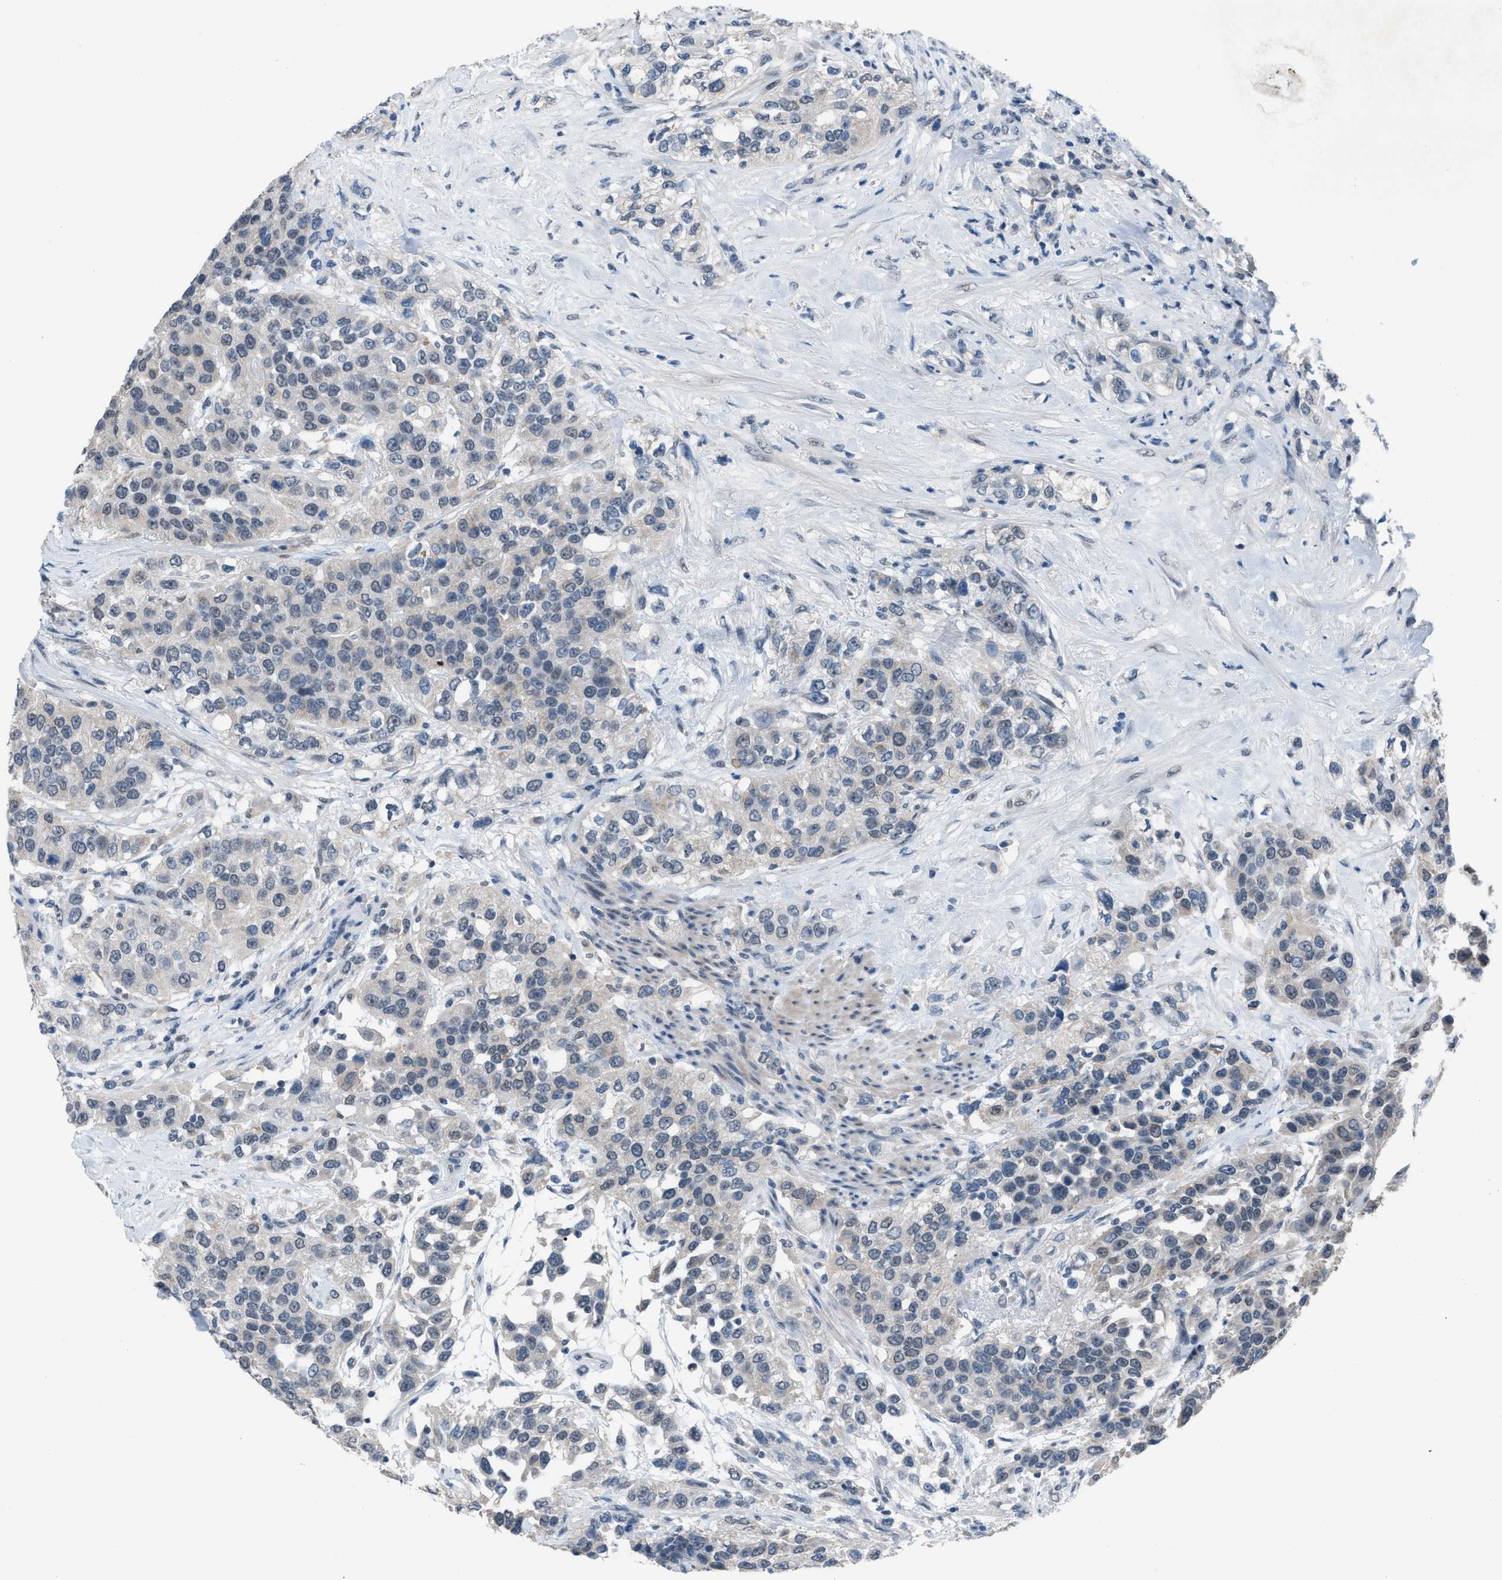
{"staining": {"intensity": "negative", "quantity": "none", "location": "none"}, "tissue": "urothelial cancer", "cell_type": "Tumor cells", "image_type": "cancer", "snomed": [{"axis": "morphology", "description": "Urothelial carcinoma, High grade"}, {"axis": "topography", "description": "Urinary bladder"}], "caption": "A high-resolution micrograph shows IHC staining of urothelial carcinoma (high-grade), which reveals no significant staining in tumor cells.", "gene": "ANAPC11", "patient": {"sex": "female", "age": 80}}